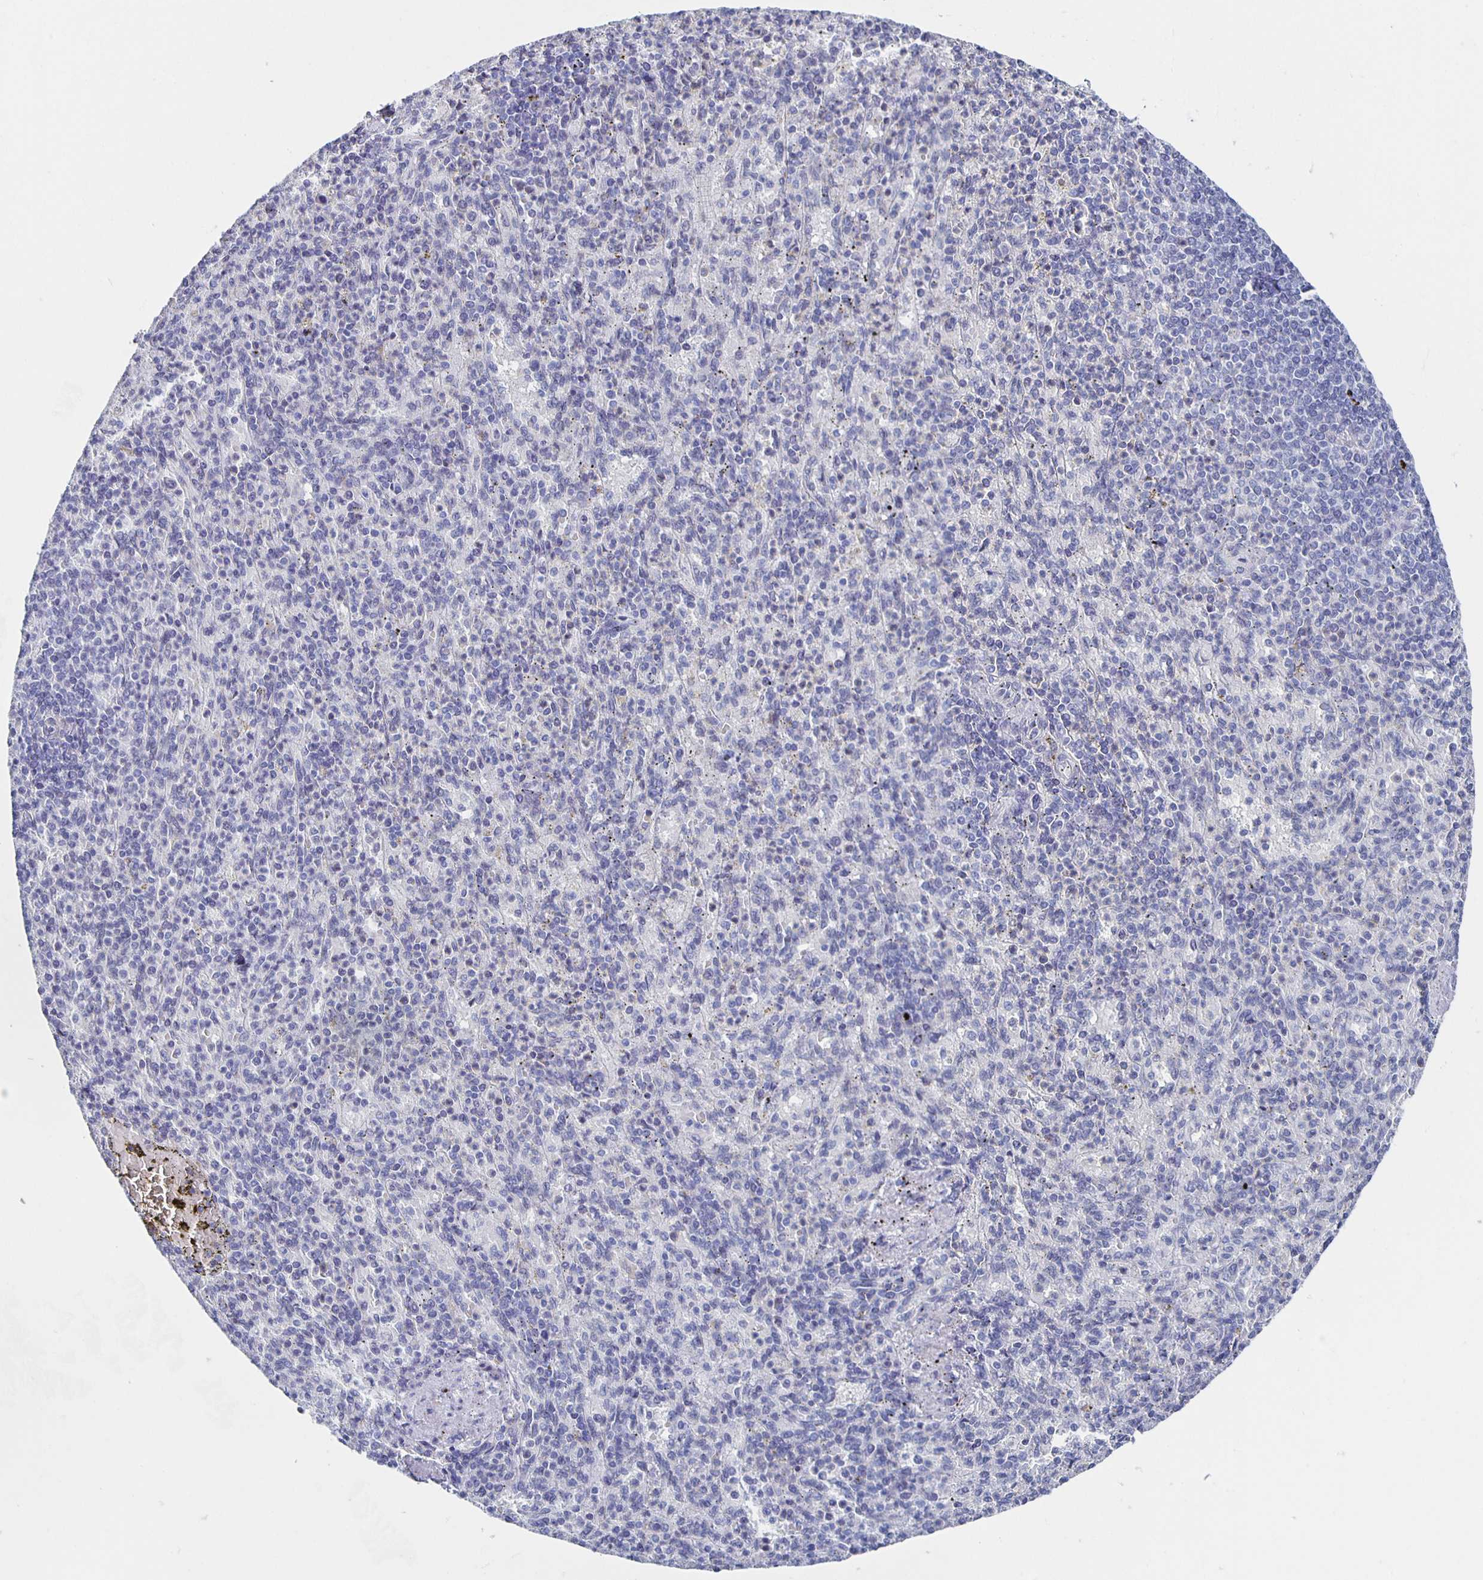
{"staining": {"intensity": "negative", "quantity": "none", "location": "none"}, "tissue": "spleen", "cell_type": "Cells in red pulp", "image_type": "normal", "snomed": [{"axis": "morphology", "description": "Normal tissue, NOS"}, {"axis": "topography", "description": "Spleen"}], "caption": "This micrograph is of normal spleen stained with IHC to label a protein in brown with the nuclei are counter-stained blue. There is no positivity in cells in red pulp.", "gene": "CCDC17", "patient": {"sex": "female", "age": 74}}